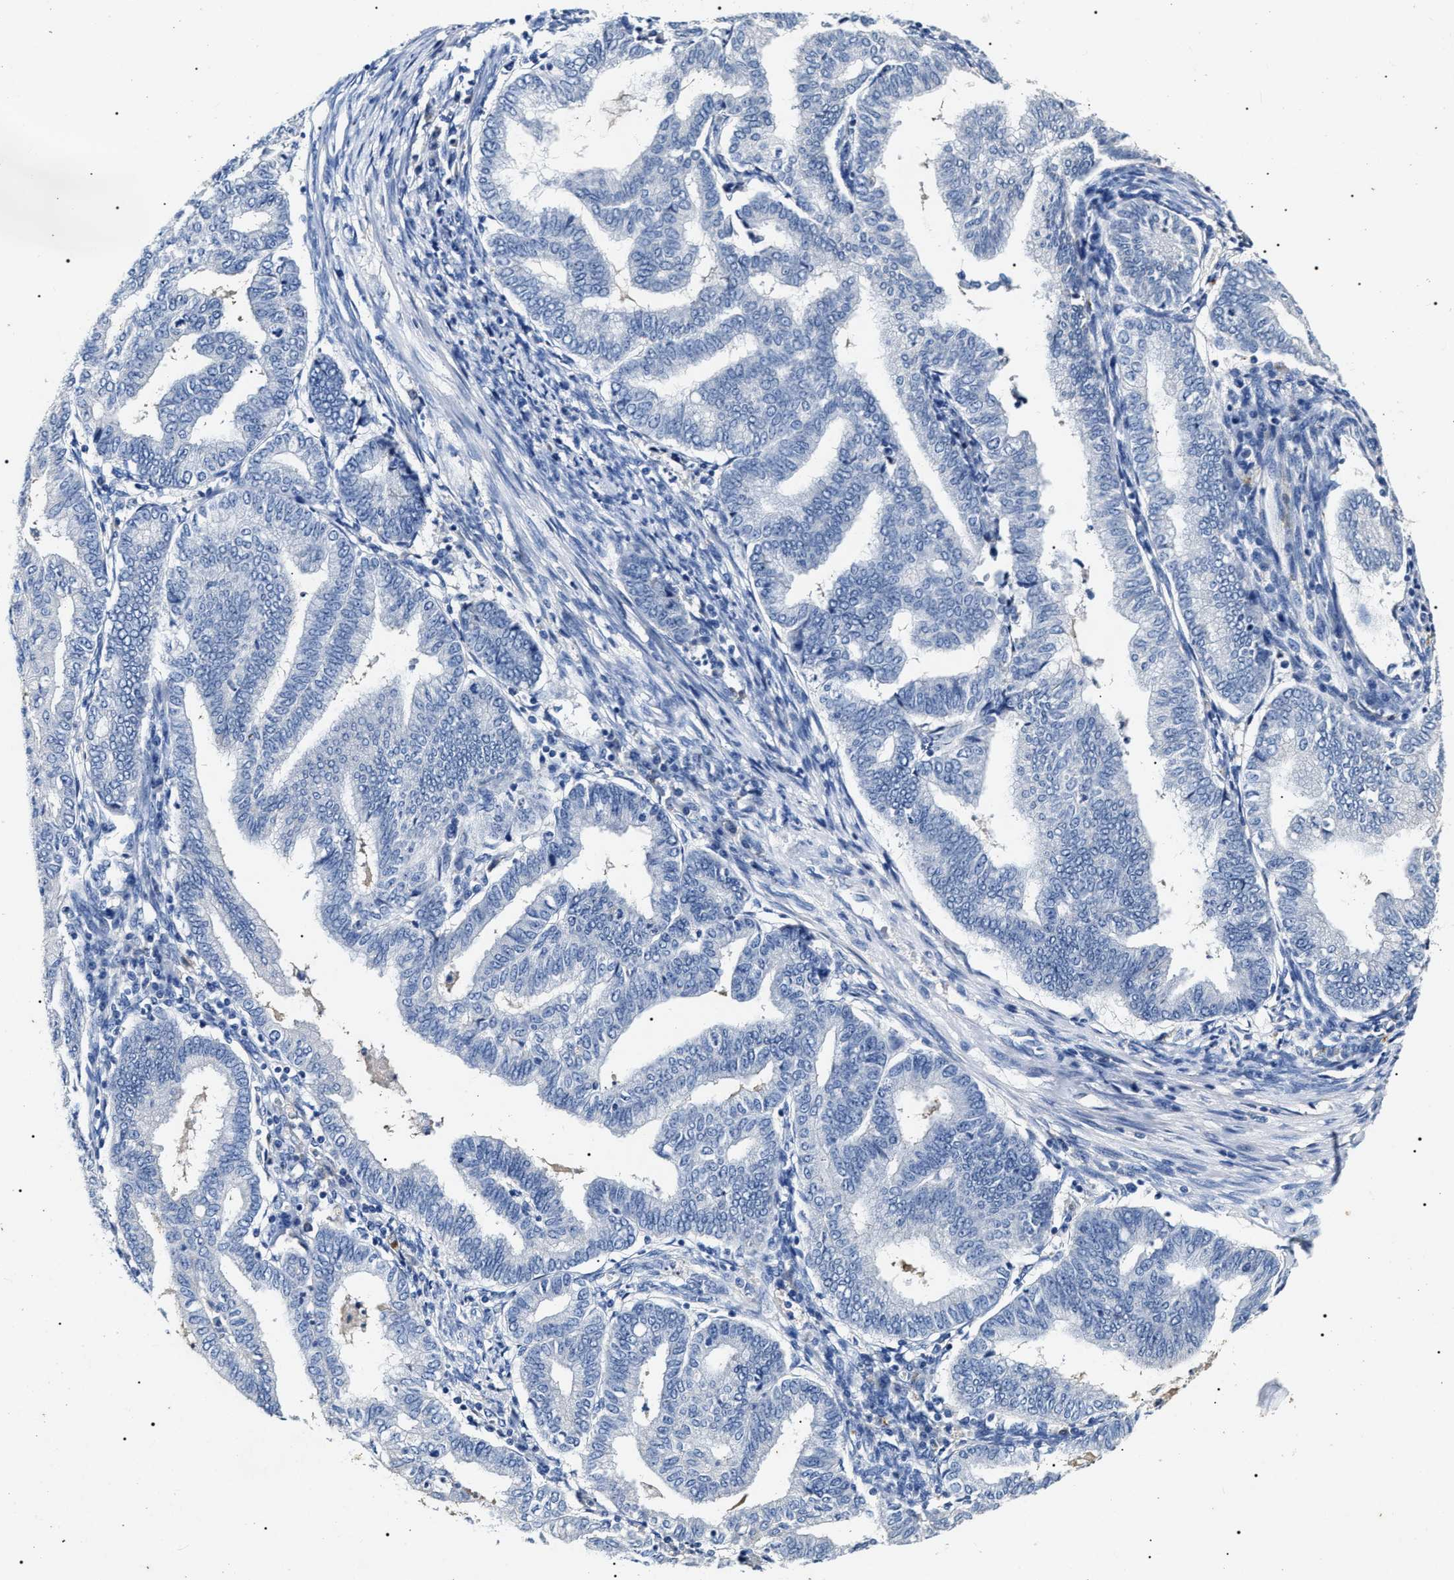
{"staining": {"intensity": "negative", "quantity": "none", "location": "none"}, "tissue": "endometrial cancer", "cell_type": "Tumor cells", "image_type": "cancer", "snomed": [{"axis": "morphology", "description": "Polyp, NOS"}, {"axis": "morphology", "description": "Adenocarcinoma, NOS"}, {"axis": "morphology", "description": "Adenoma, NOS"}, {"axis": "topography", "description": "Endometrium"}], "caption": "Tumor cells are negative for protein expression in human adenoma (endometrial).", "gene": "LRRC8E", "patient": {"sex": "female", "age": 79}}